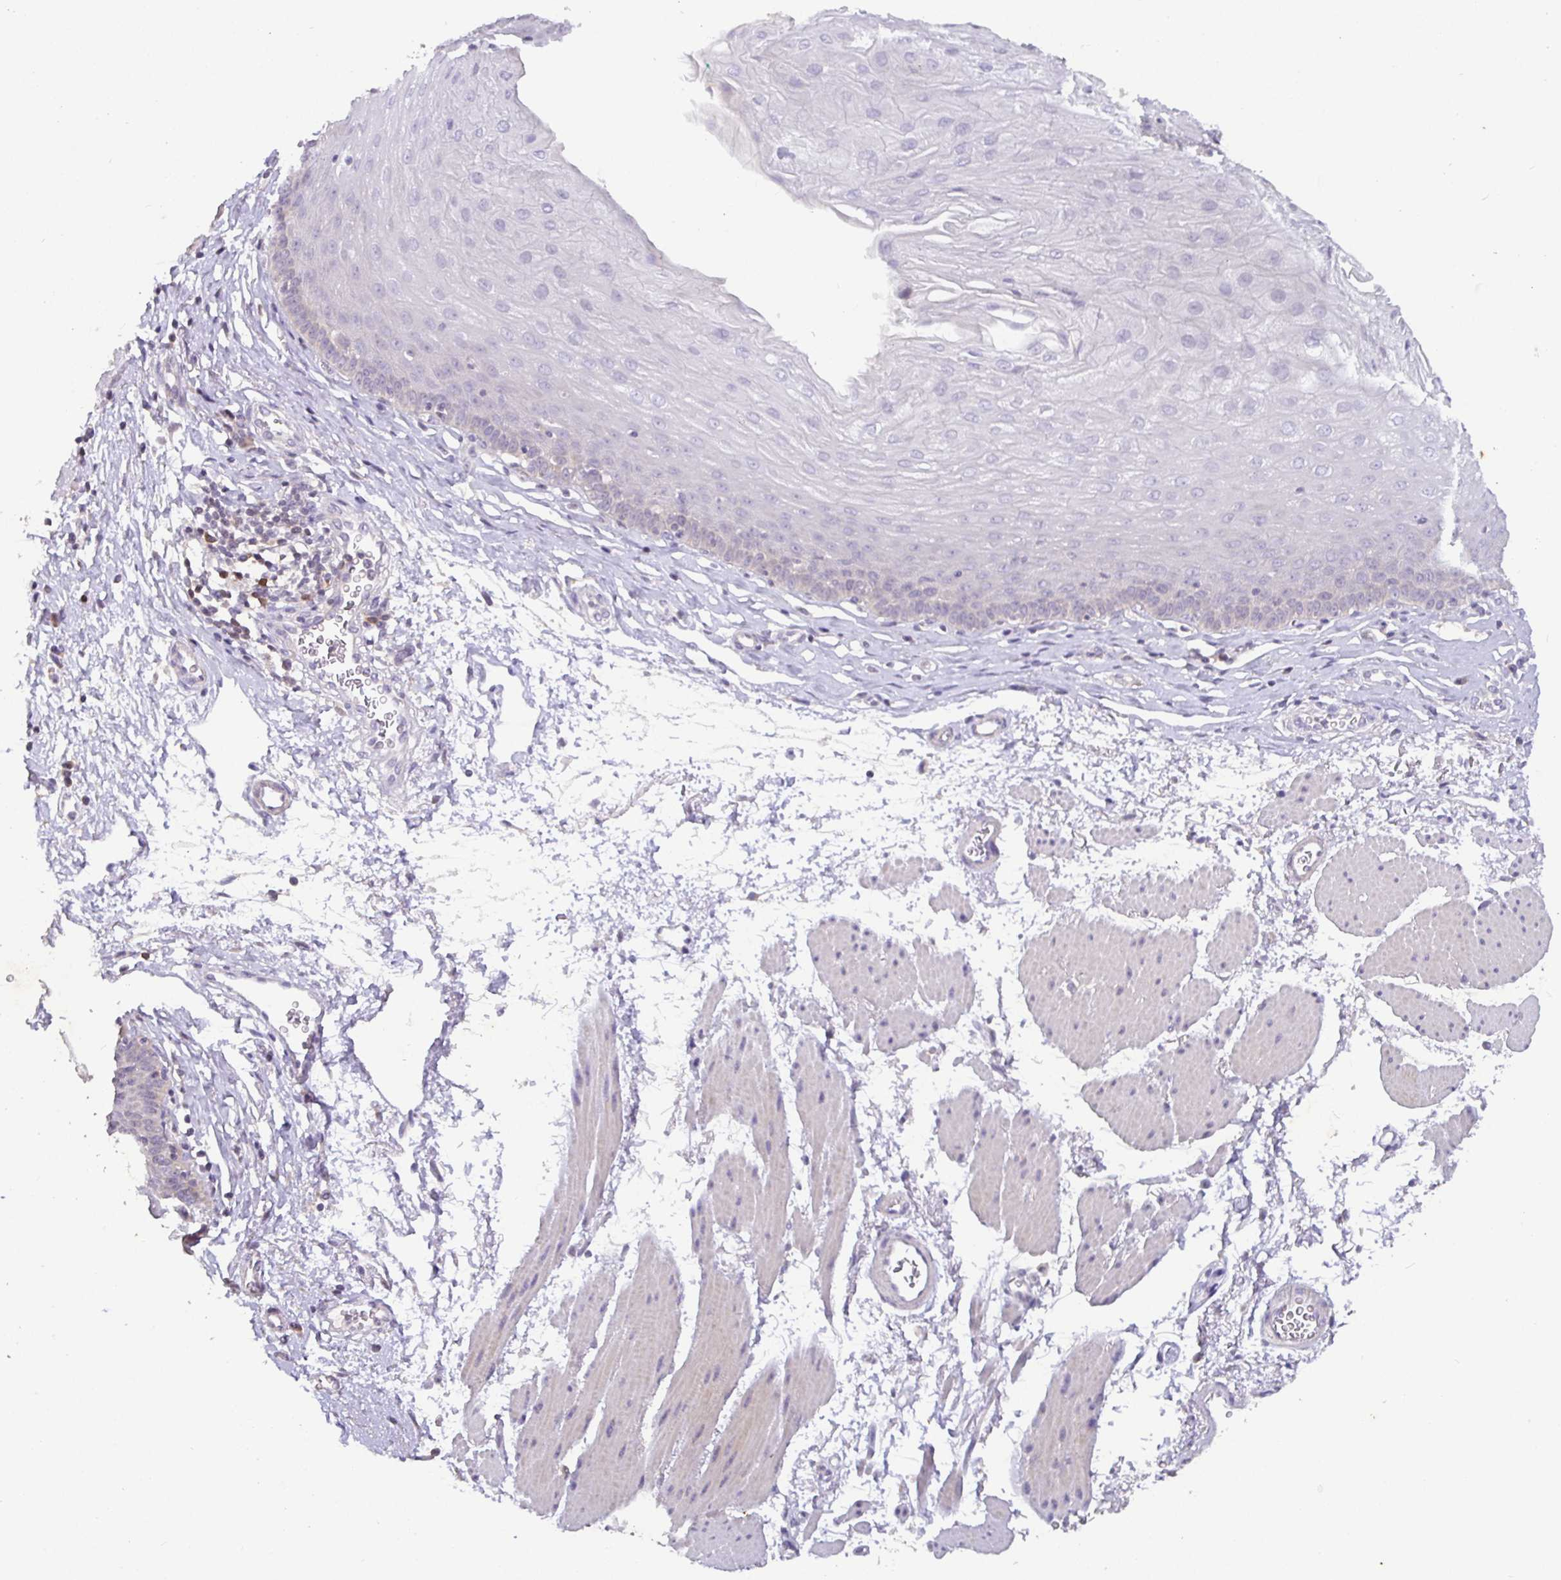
{"staining": {"intensity": "negative", "quantity": "none", "location": "none"}, "tissue": "esophagus", "cell_type": "Squamous epithelial cells", "image_type": "normal", "snomed": [{"axis": "morphology", "description": "Normal tissue, NOS"}, {"axis": "topography", "description": "Esophagus"}], "caption": "A high-resolution histopathology image shows immunohistochemistry (IHC) staining of benign esophagus, which reveals no significant positivity in squamous epithelial cells. (Stains: DAB immunohistochemistry (IHC) with hematoxylin counter stain, Microscopy: brightfield microscopy at high magnification).", "gene": "SHISA4", "patient": {"sex": "female", "age": 81}}